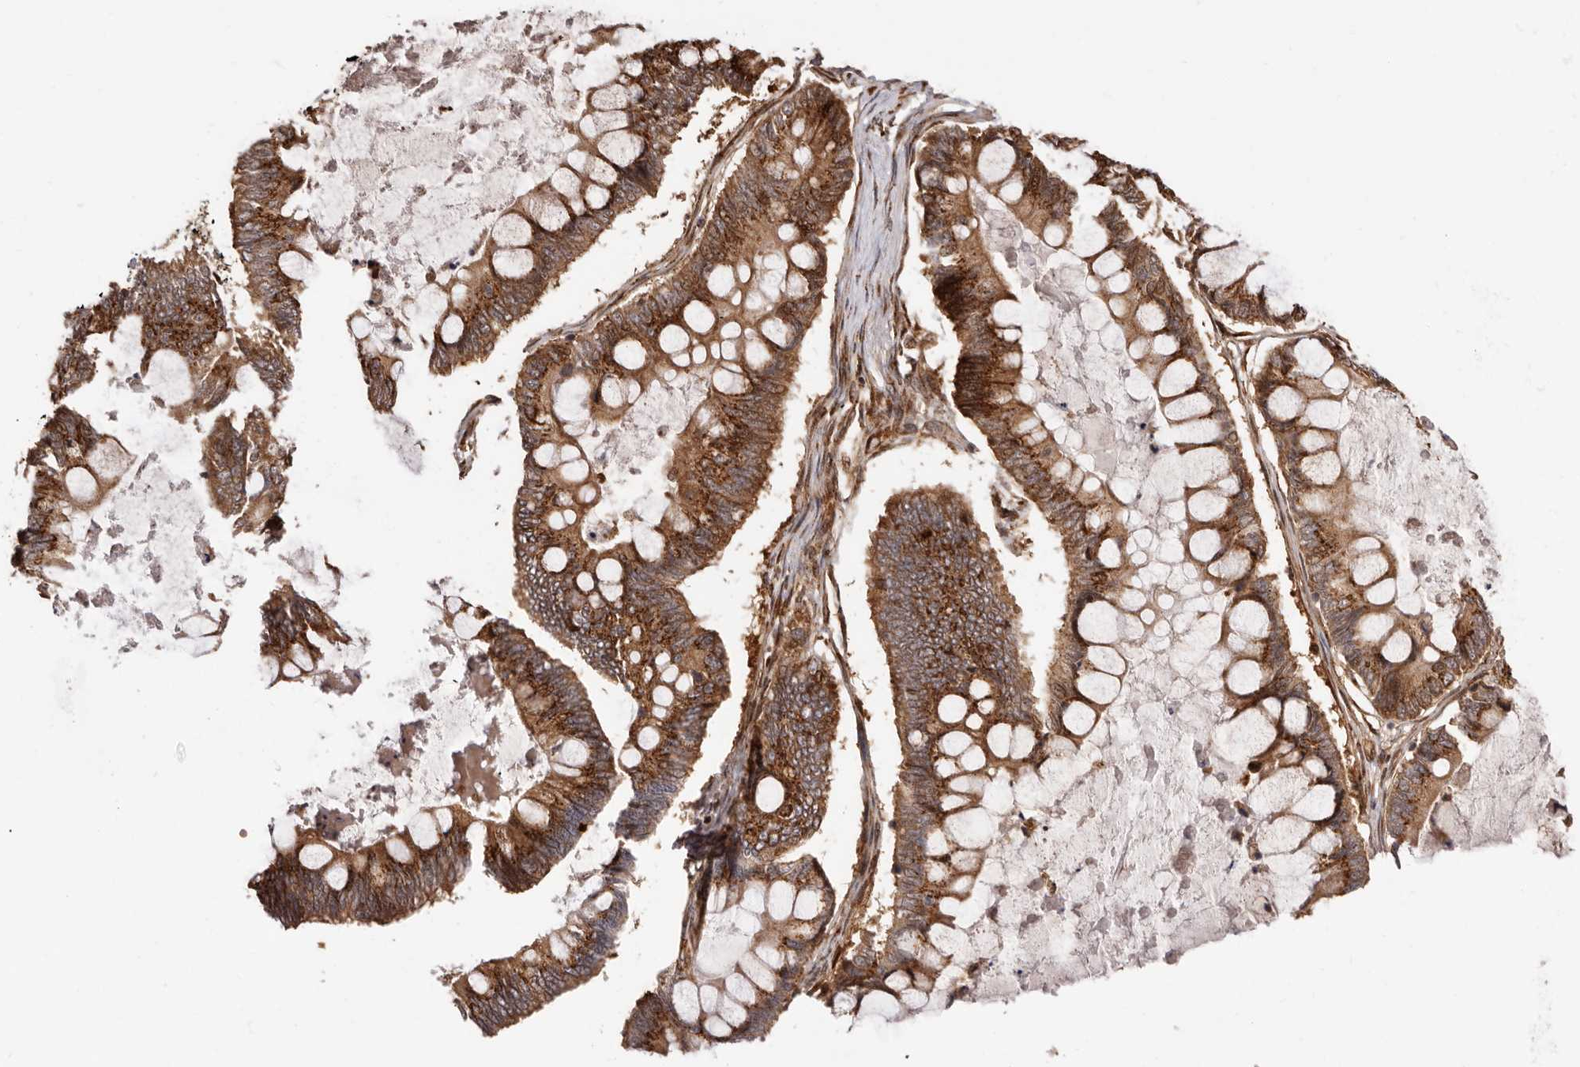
{"staining": {"intensity": "strong", "quantity": ">75%", "location": "cytoplasmic/membranous,nuclear"}, "tissue": "ovarian cancer", "cell_type": "Tumor cells", "image_type": "cancer", "snomed": [{"axis": "morphology", "description": "Cystadenocarcinoma, mucinous, NOS"}, {"axis": "topography", "description": "Ovary"}], "caption": "Immunohistochemical staining of human ovarian mucinous cystadenocarcinoma exhibits strong cytoplasmic/membranous and nuclear protein expression in approximately >75% of tumor cells.", "gene": "GPR27", "patient": {"sex": "female", "age": 61}}